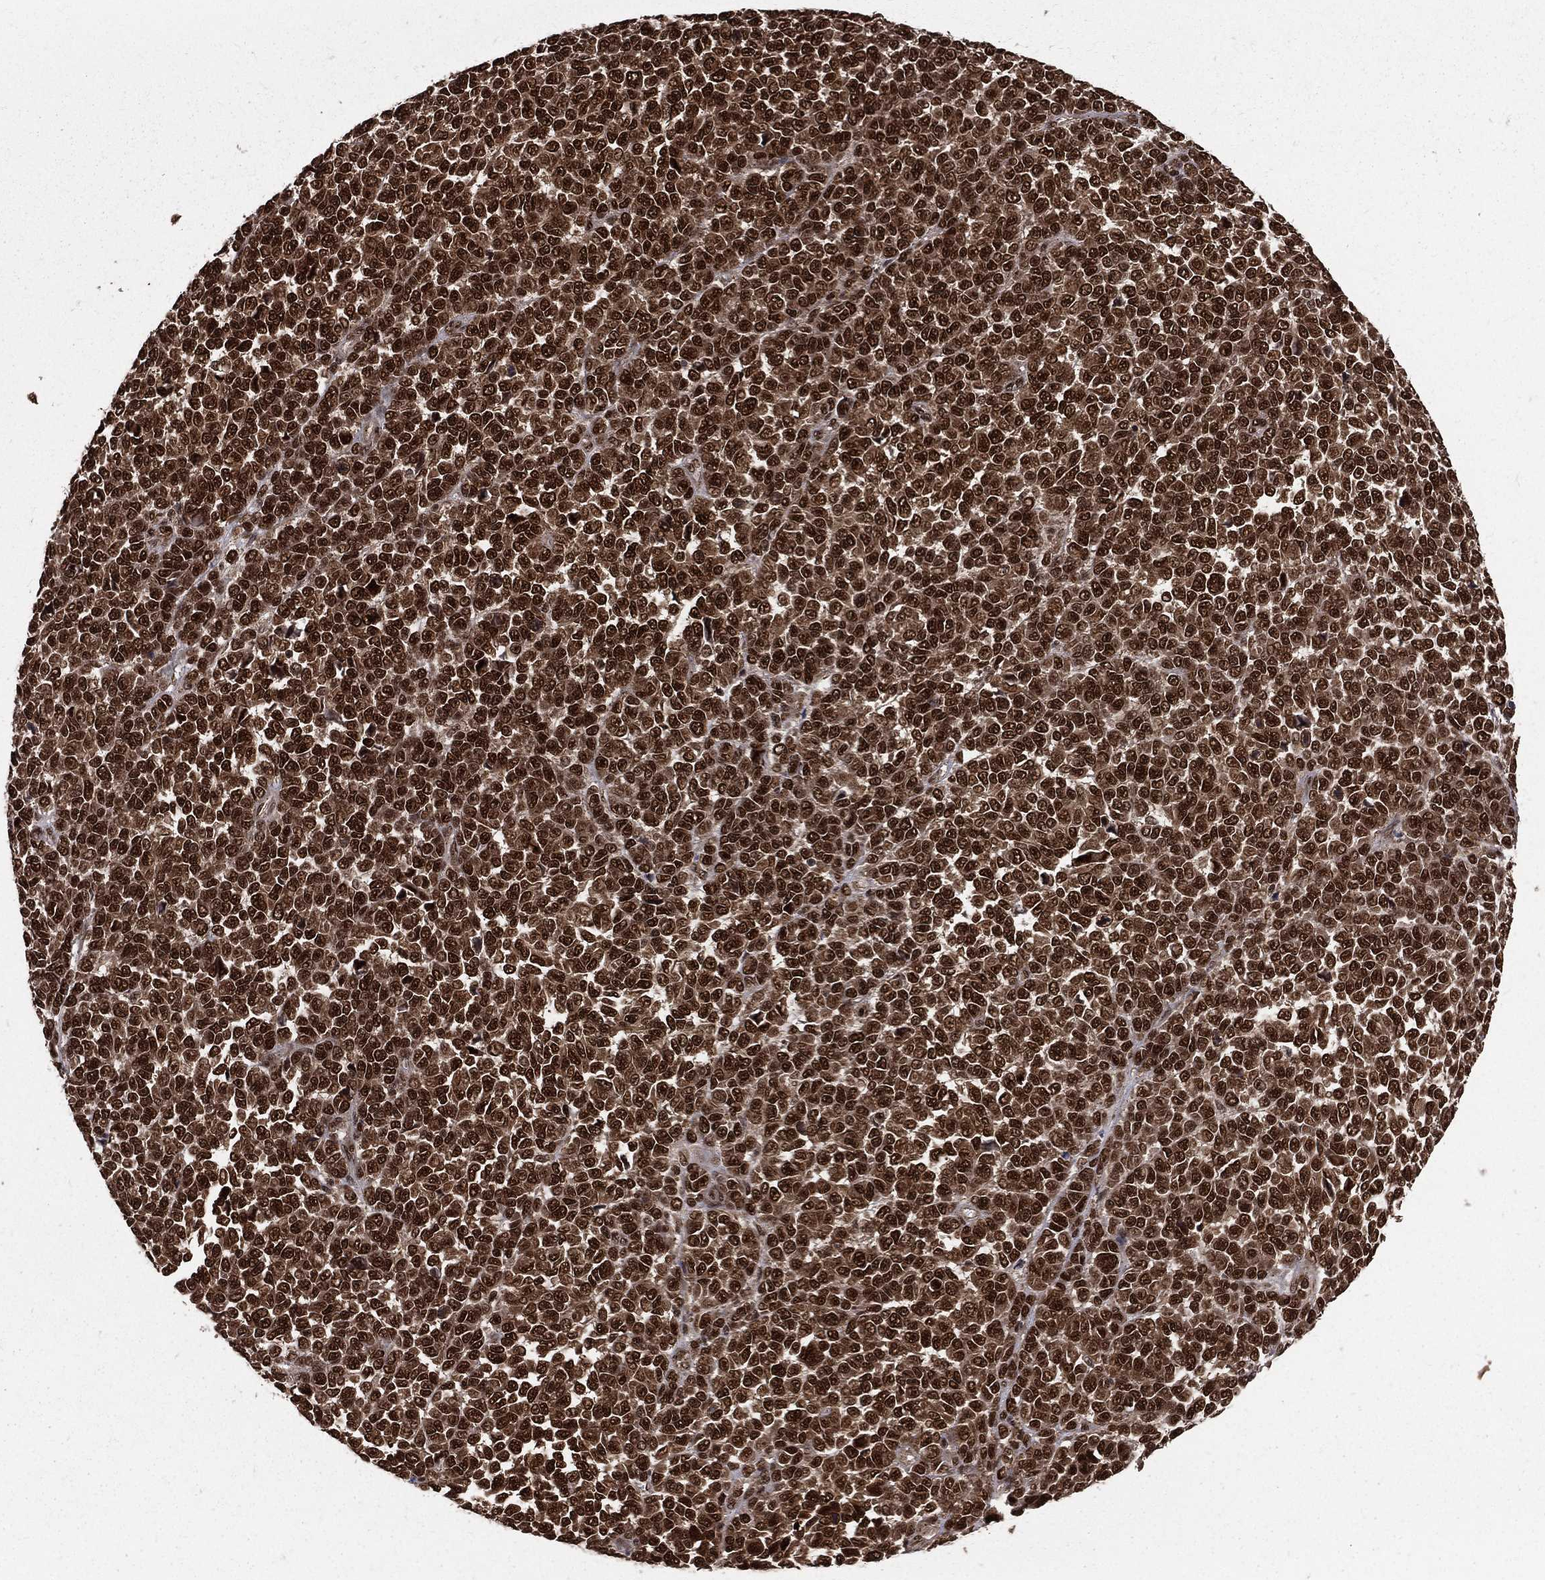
{"staining": {"intensity": "strong", "quantity": ">75%", "location": "cytoplasmic/membranous,nuclear"}, "tissue": "melanoma", "cell_type": "Tumor cells", "image_type": "cancer", "snomed": [{"axis": "morphology", "description": "Malignant melanoma, NOS"}, {"axis": "topography", "description": "Skin"}], "caption": "Human malignant melanoma stained with a protein marker reveals strong staining in tumor cells.", "gene": "COPS4", "patient": {"sex": "female", "age": 95}}